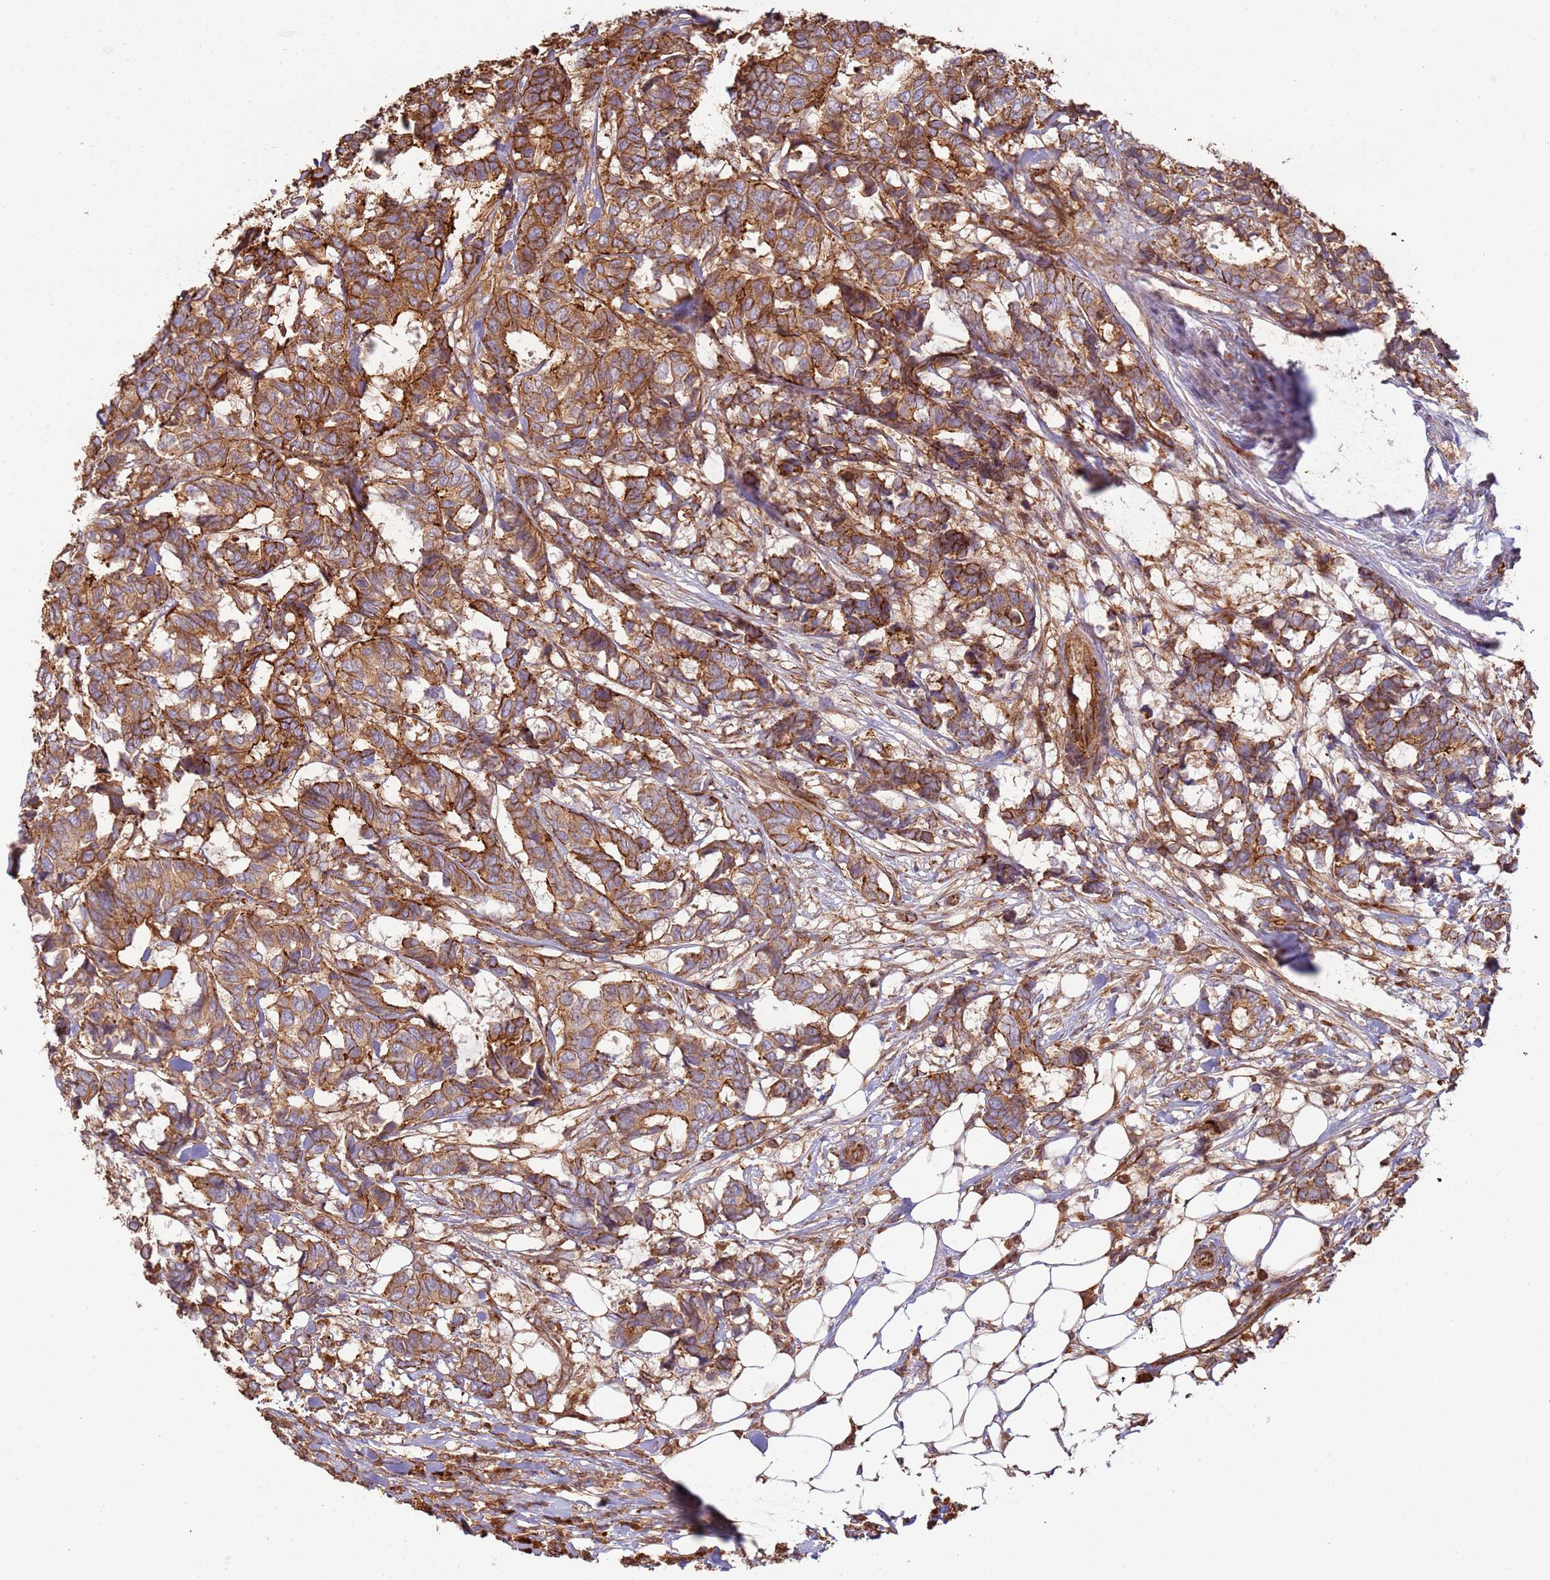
{"staining": {"intensity": "strong", "quantity": ">75%", "location": "cytoplasmic/membranous"}, "tissue": "breast cancer", "cell_type": "Tumor cells", "image_type": "cancer", "snomed": [{"axis": "morphology", "description": "Duct carcinoma"}, {"axis": "topography", "description": "Breast"}], "caption": "Approximately >75% of tumor cells in human breast intraductal carcinoma demonstrate strong cytoplasmic/membranous protein positivity as visualized by brown immunohistochemical staining.", "gene": "NDUFAF4", "patient": {"sex": "female", "age": 87}}